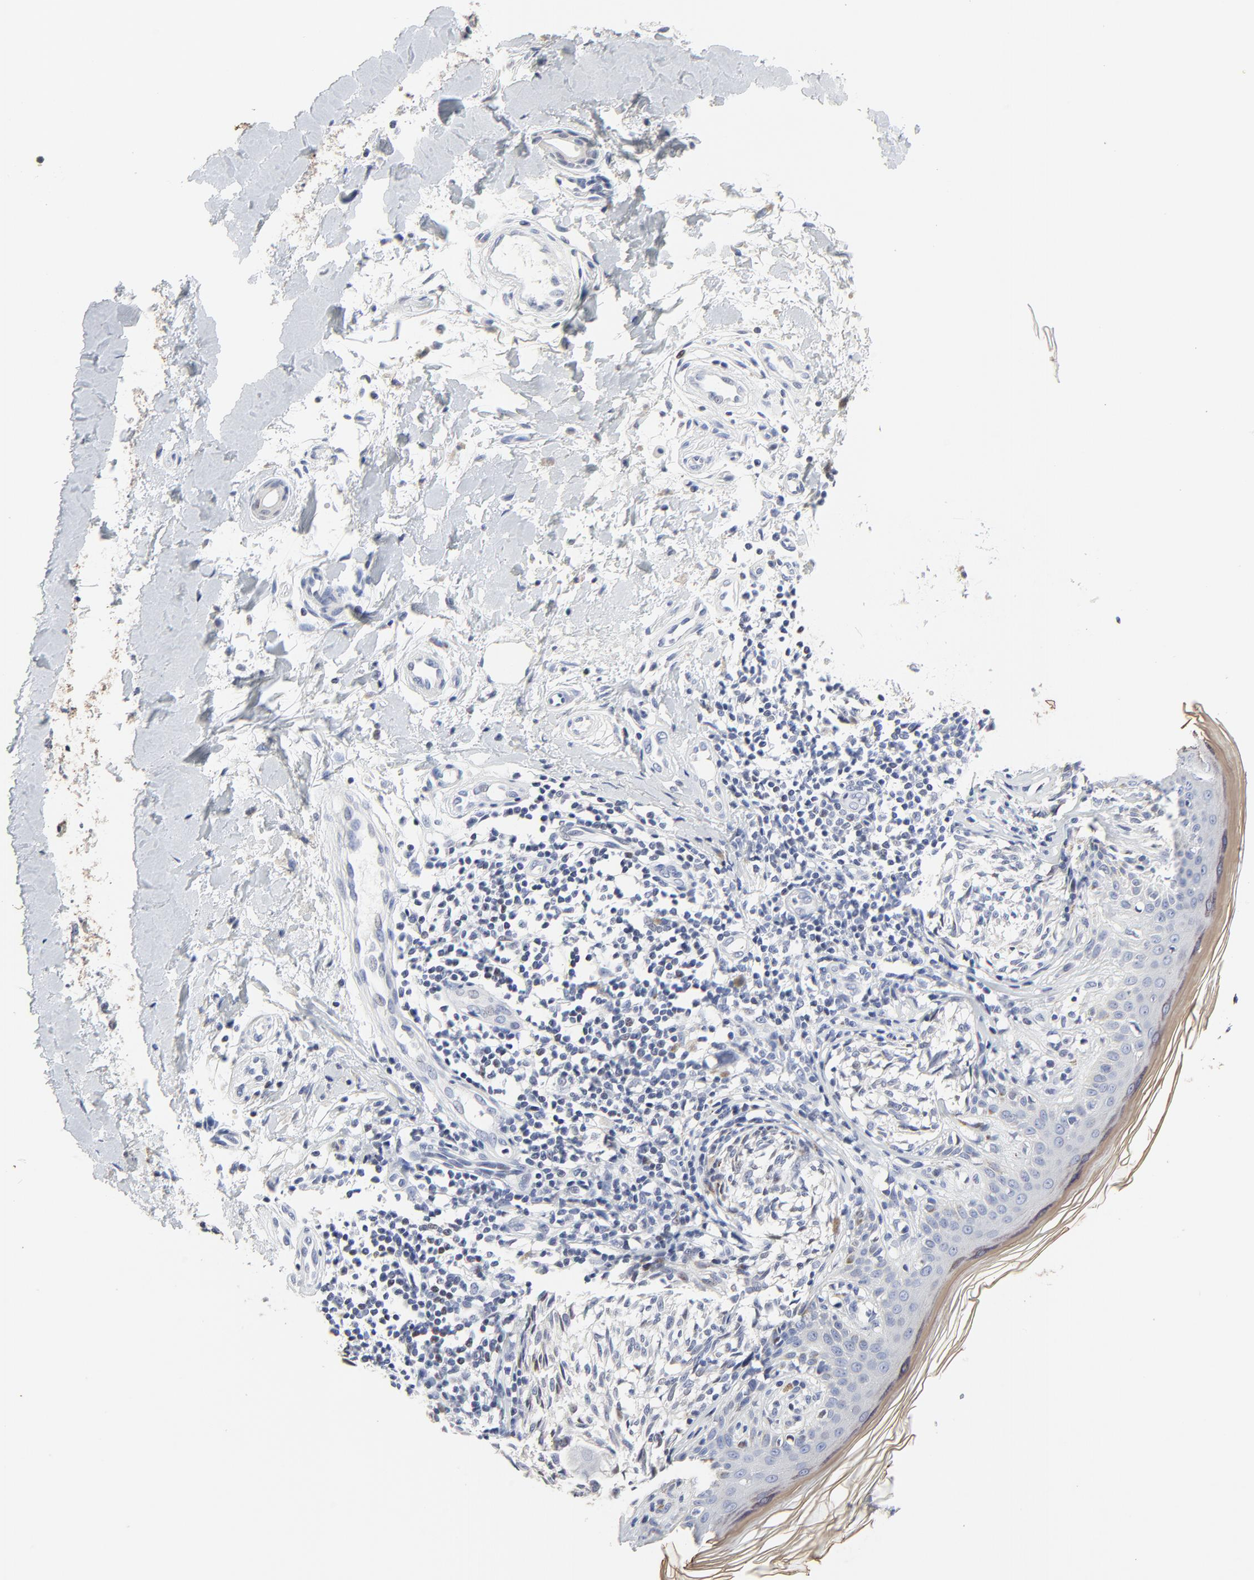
{"staining": {"intensity": "negative", "quantity": "none", "location": "none"}, "tissue": "melanoma", "cell_type": "Tumor cells", "image_type": "cancer", "snomed": [{"axis": "morphology", "description": "Malignant melanoma, NOS"}, {"axis": "topography", "description": "Skin"}], "caption": "The histopathology image reveals no significant staining in tumor cells of malignant melanoma. (DAB (3,3'-diaminobenzidine) immunohistochemistry (IHC) visualized using brightfield microscopy, high magnification).", "gene": "LNX1", "patient": {"sex": "male", "age": 67}}